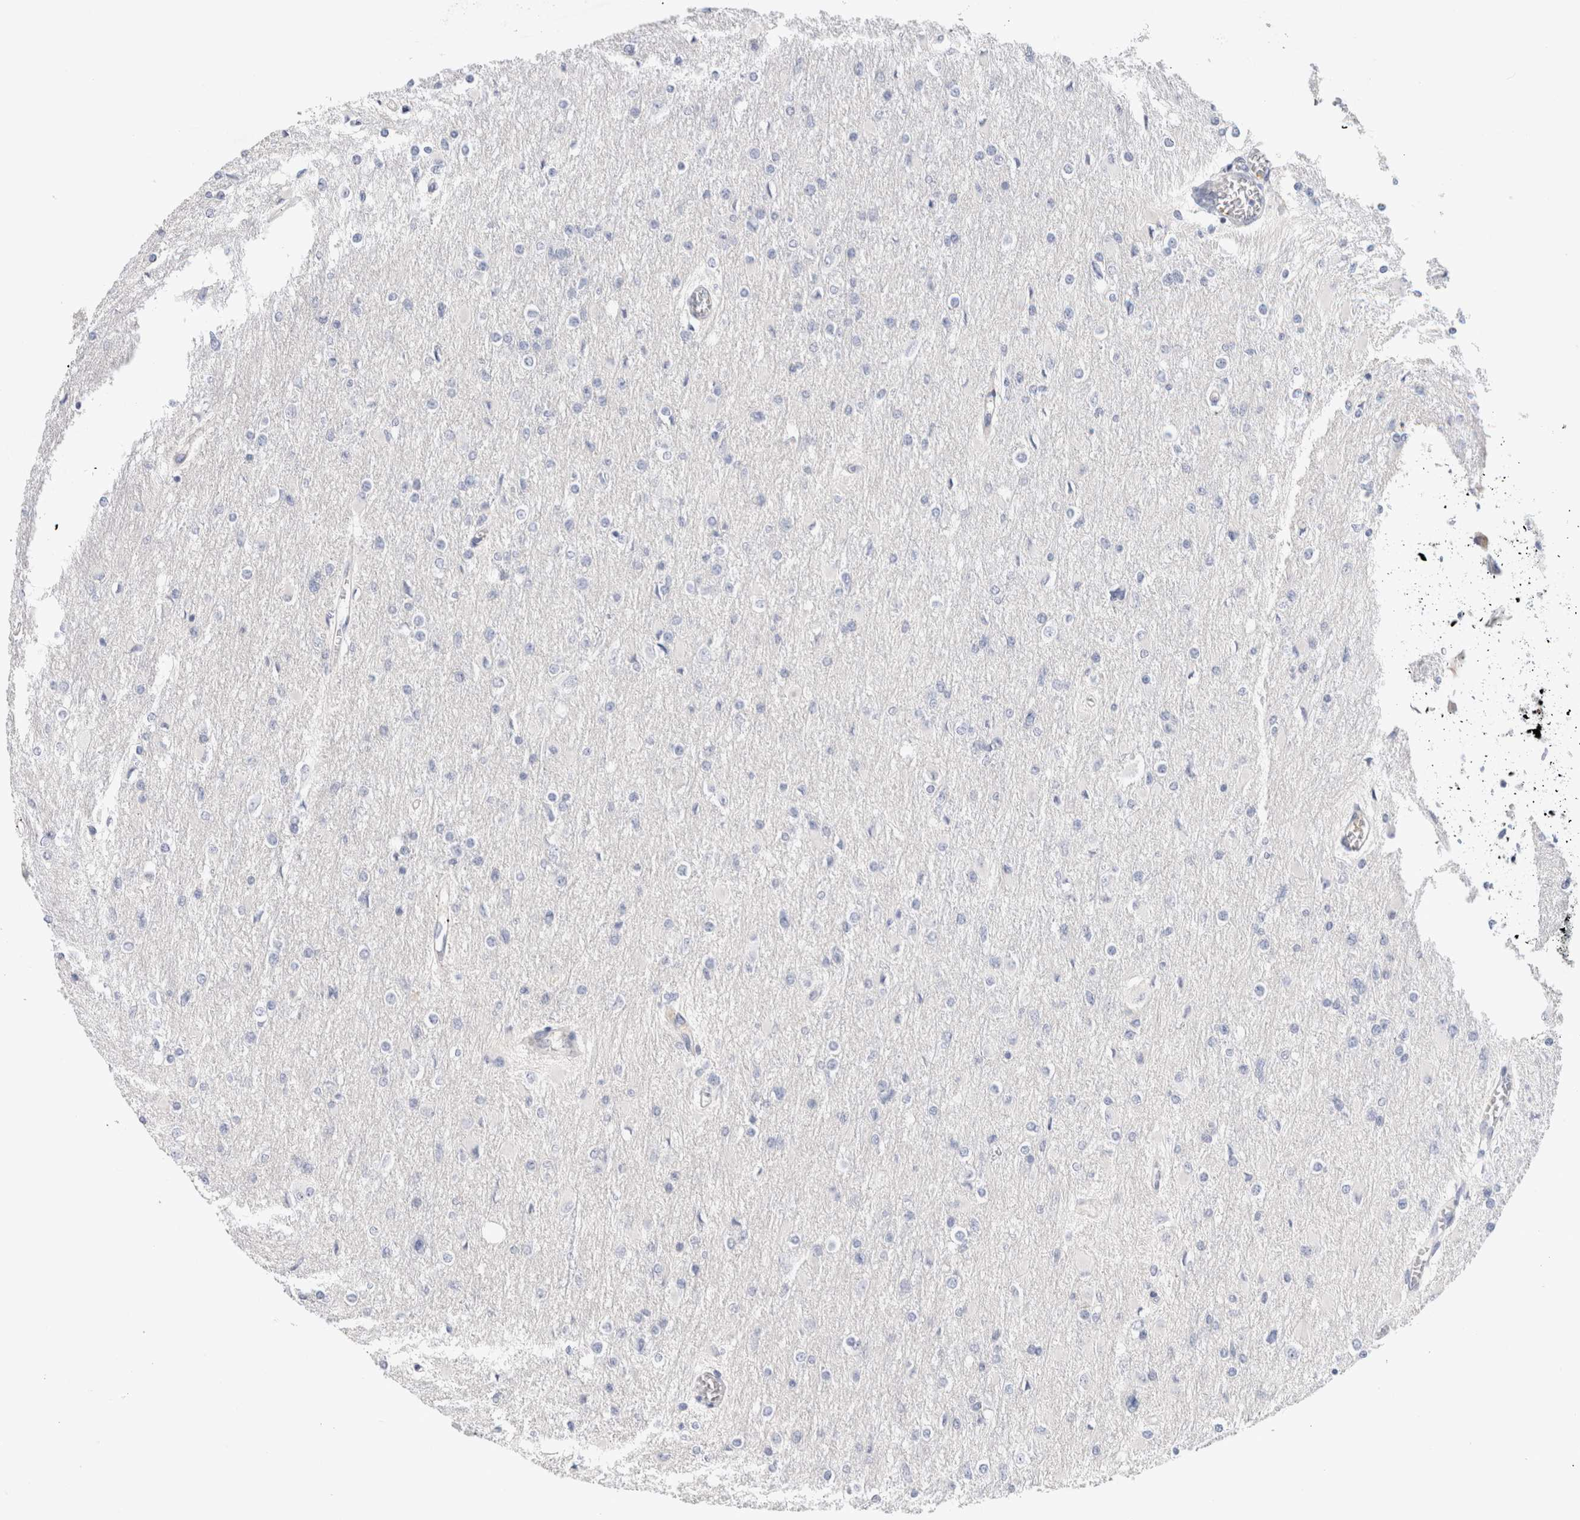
{"staining": {"intensity": "negative", "quantity": "none", "location": "none"}, "tissue": "glioma", "cell_type": "Tumor cells", "image_type": "cancer", "snomed": [{"axis": "morphology", "description": "Glioma, malignant, High grade"}, {"axis": "topography", "description": "Cerebral cortex"}], "caption": "Immunohistochemistry (IHC) micrograph of malignant glioma (high-grade) stained for a protein (brown), which reveals no staining in tumor cells.", "gene": "ECHDC2", "patient": {"sex": "female", "age": 36}}